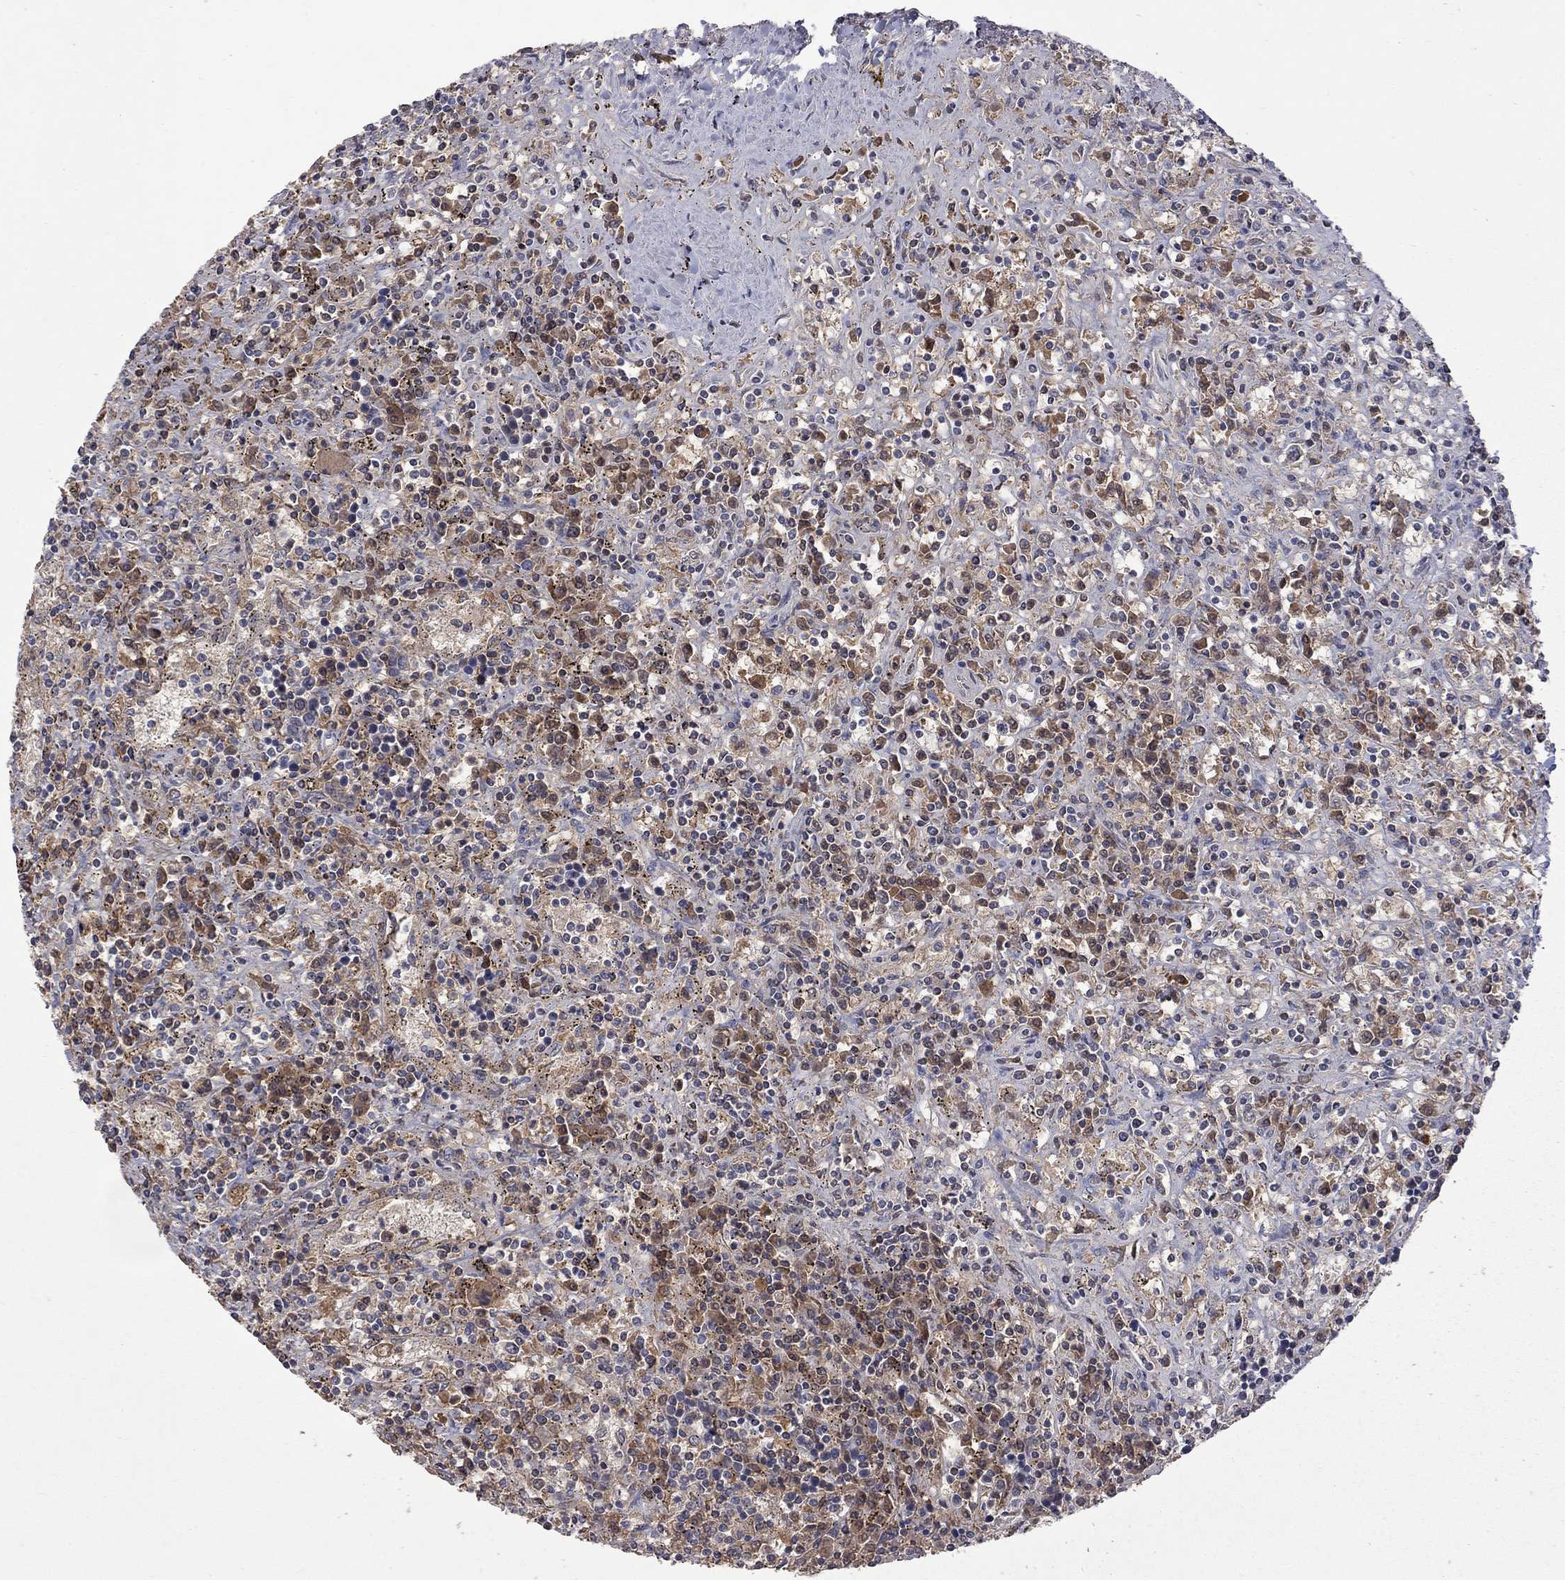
{"staining": {"intensity": "negative", "quantity": "none", "location": "none"}, "tissue": "lymphoma", "cell_type": "Tumor cells", "image_type": "cancer", "snomed": [{"axis": "morphology", "description": "Malignant lymphoma, non-Hodgkin's type, Low grade"}, {"axis": "topography", "description": "Spleen"}], "caption": "The IHC image has no significant expression in tumor cells of low-grade malignant lymphoma, non-Hodgkin's type tissue.", "gene": "HTR6", "patient": {"sex": "male", "age": 62}}